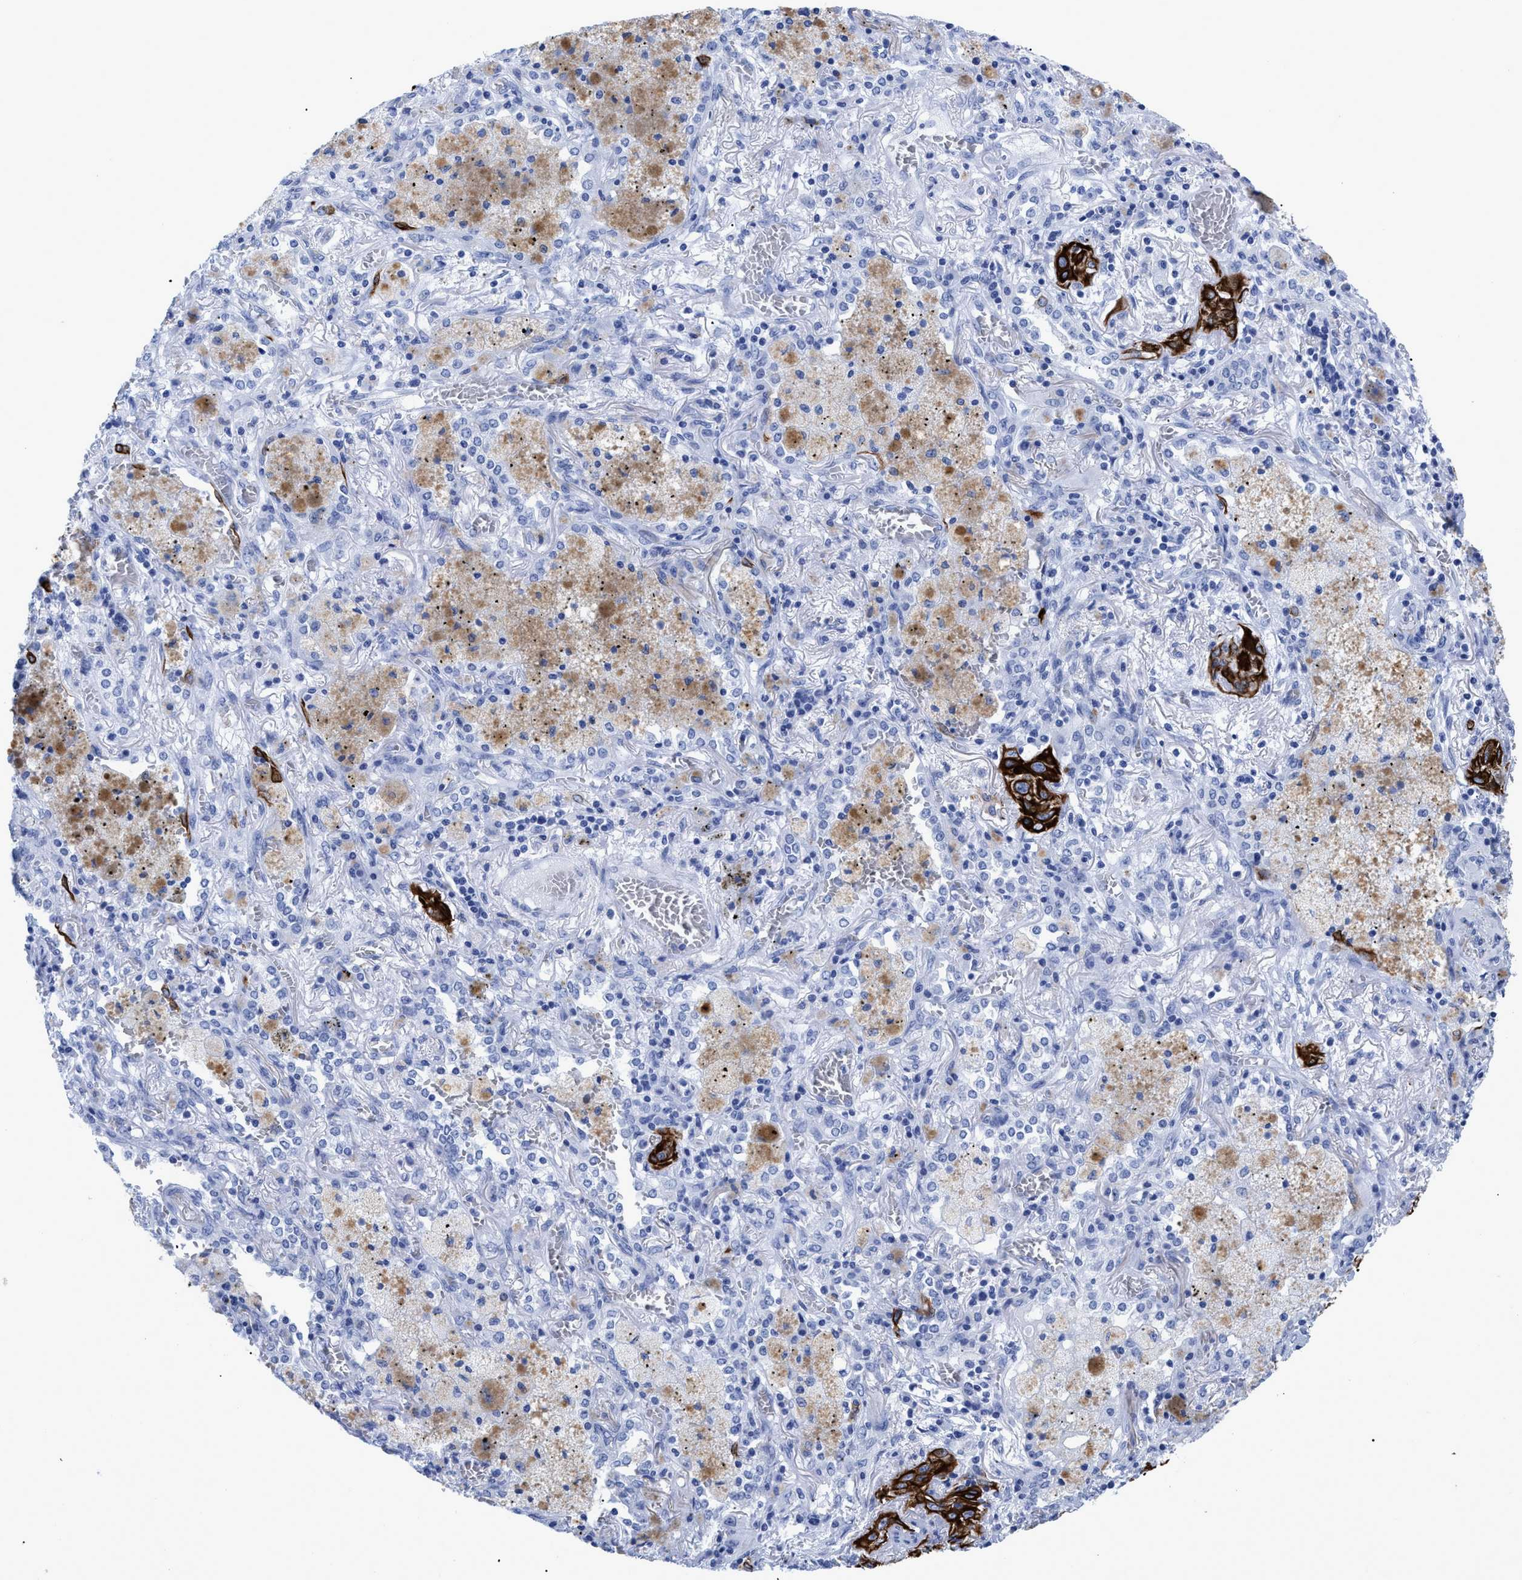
{"staining": {"intensity": "strong", "quantity": ">75%", "location": "cytoplasmic/membranous"}, "tissue": "lung cancer", "cell_type": "Tumor cells", "image_type": "cancer", "snomed": [{"axis": "morphology", "description": "Squamous cell carcinoma, NOS"}, {"axis": "topography", "description": "Lung"}], "caption": "A high amount of strong cytoplasmic/membranous staining is appreciated in approximately >75% of tumor cells in lung cancer (squamous cell carcinoma) tissue. The staining was performed using DAB to visualize the protein expression in brown, while the nuclei were stained in blue with hematoxylin (Magnification: 20x).", "gene": "DUSP26", "patient": {"sex": "female", "age": 47}}